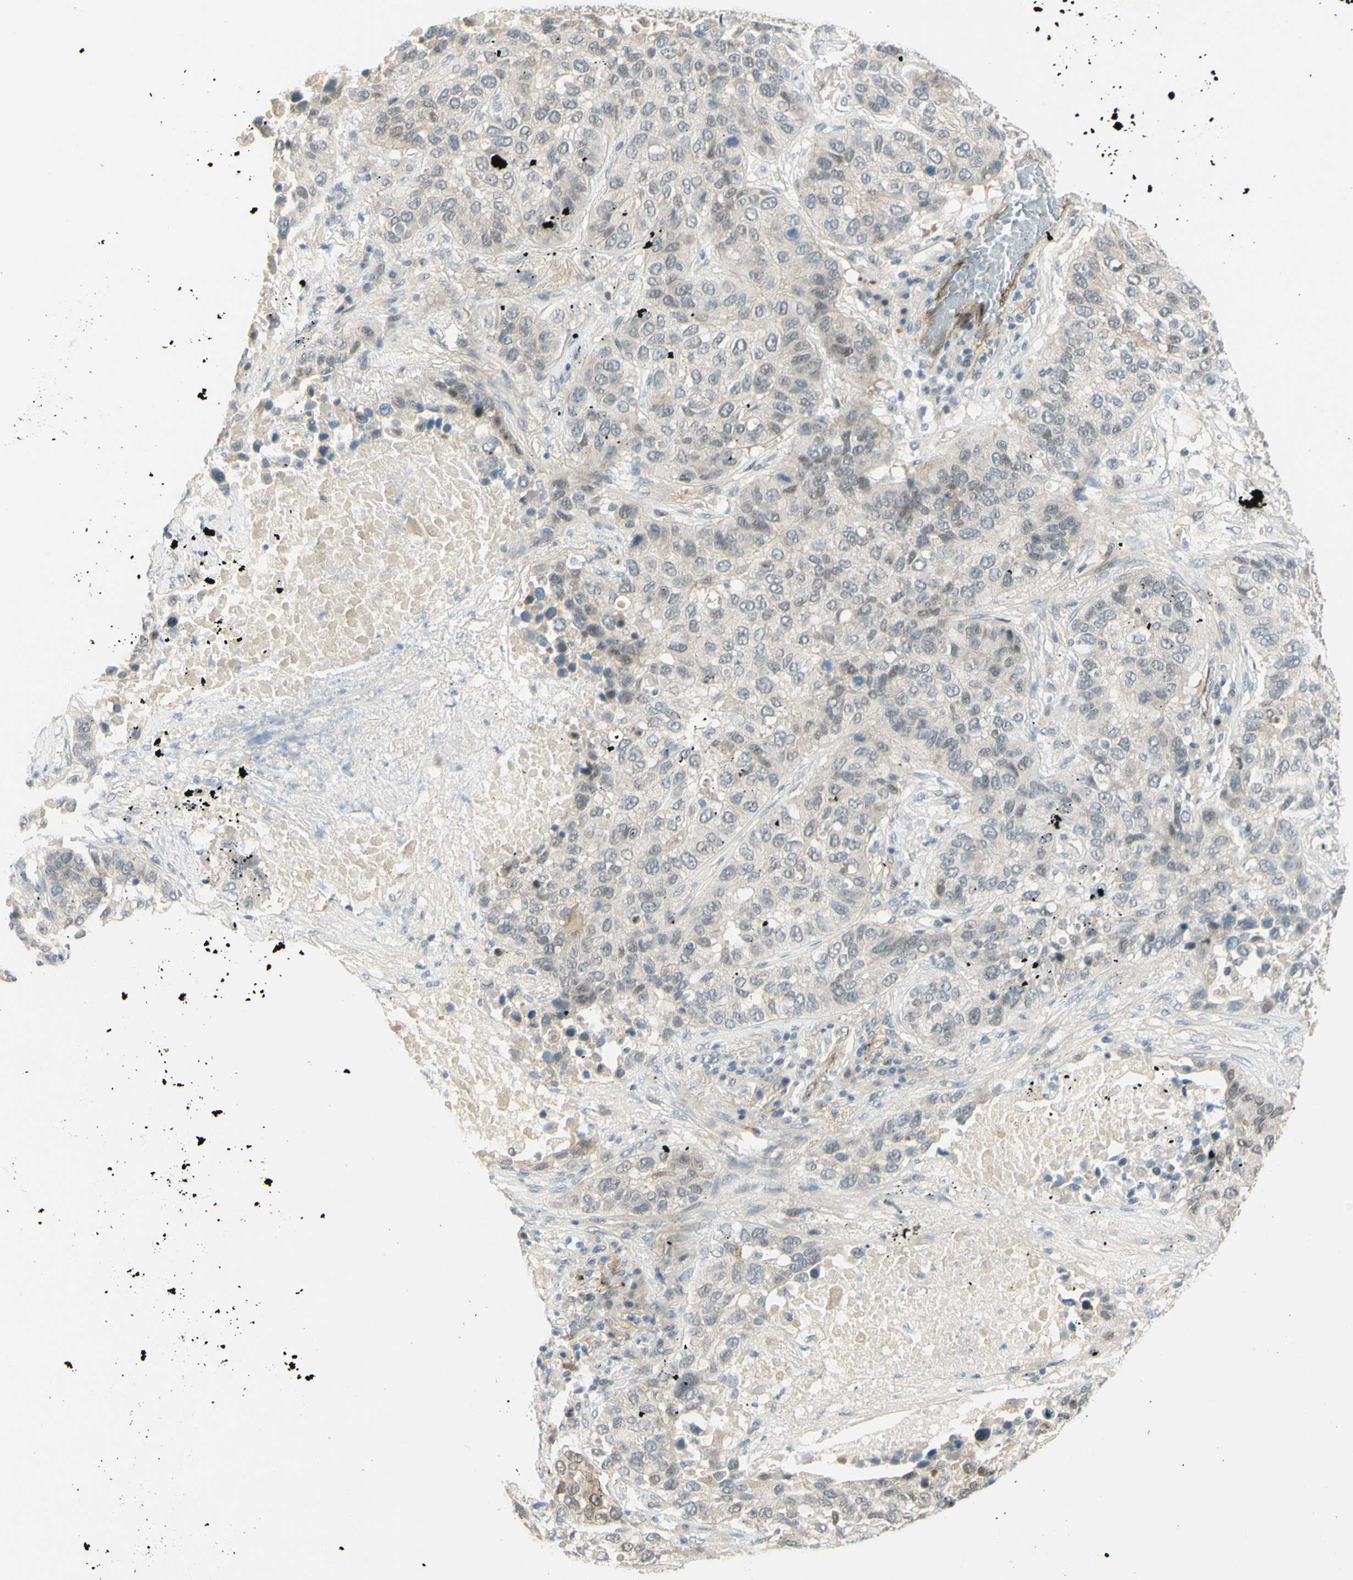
{"staining": {"intensity": "weak", "quantity": "<25%", "location": "nuclear"}, "tissue": "lung cancer", "cell_type": "Tumor cells", "image_type": "cancer", "snomed": [{"axis": "morphology", "description": "Squamous cell carcinoma, NOS"}, {"axis": "topography", "description": "Lung"}], "caption": "A high-resolution micrograph shows immunohistochemistry staining of lung squamous cell carcinoma, which shows no significant positivity in tumor cells.", "gene": "ANGPT2", "patient": {"sex": "male", "age": 57}}